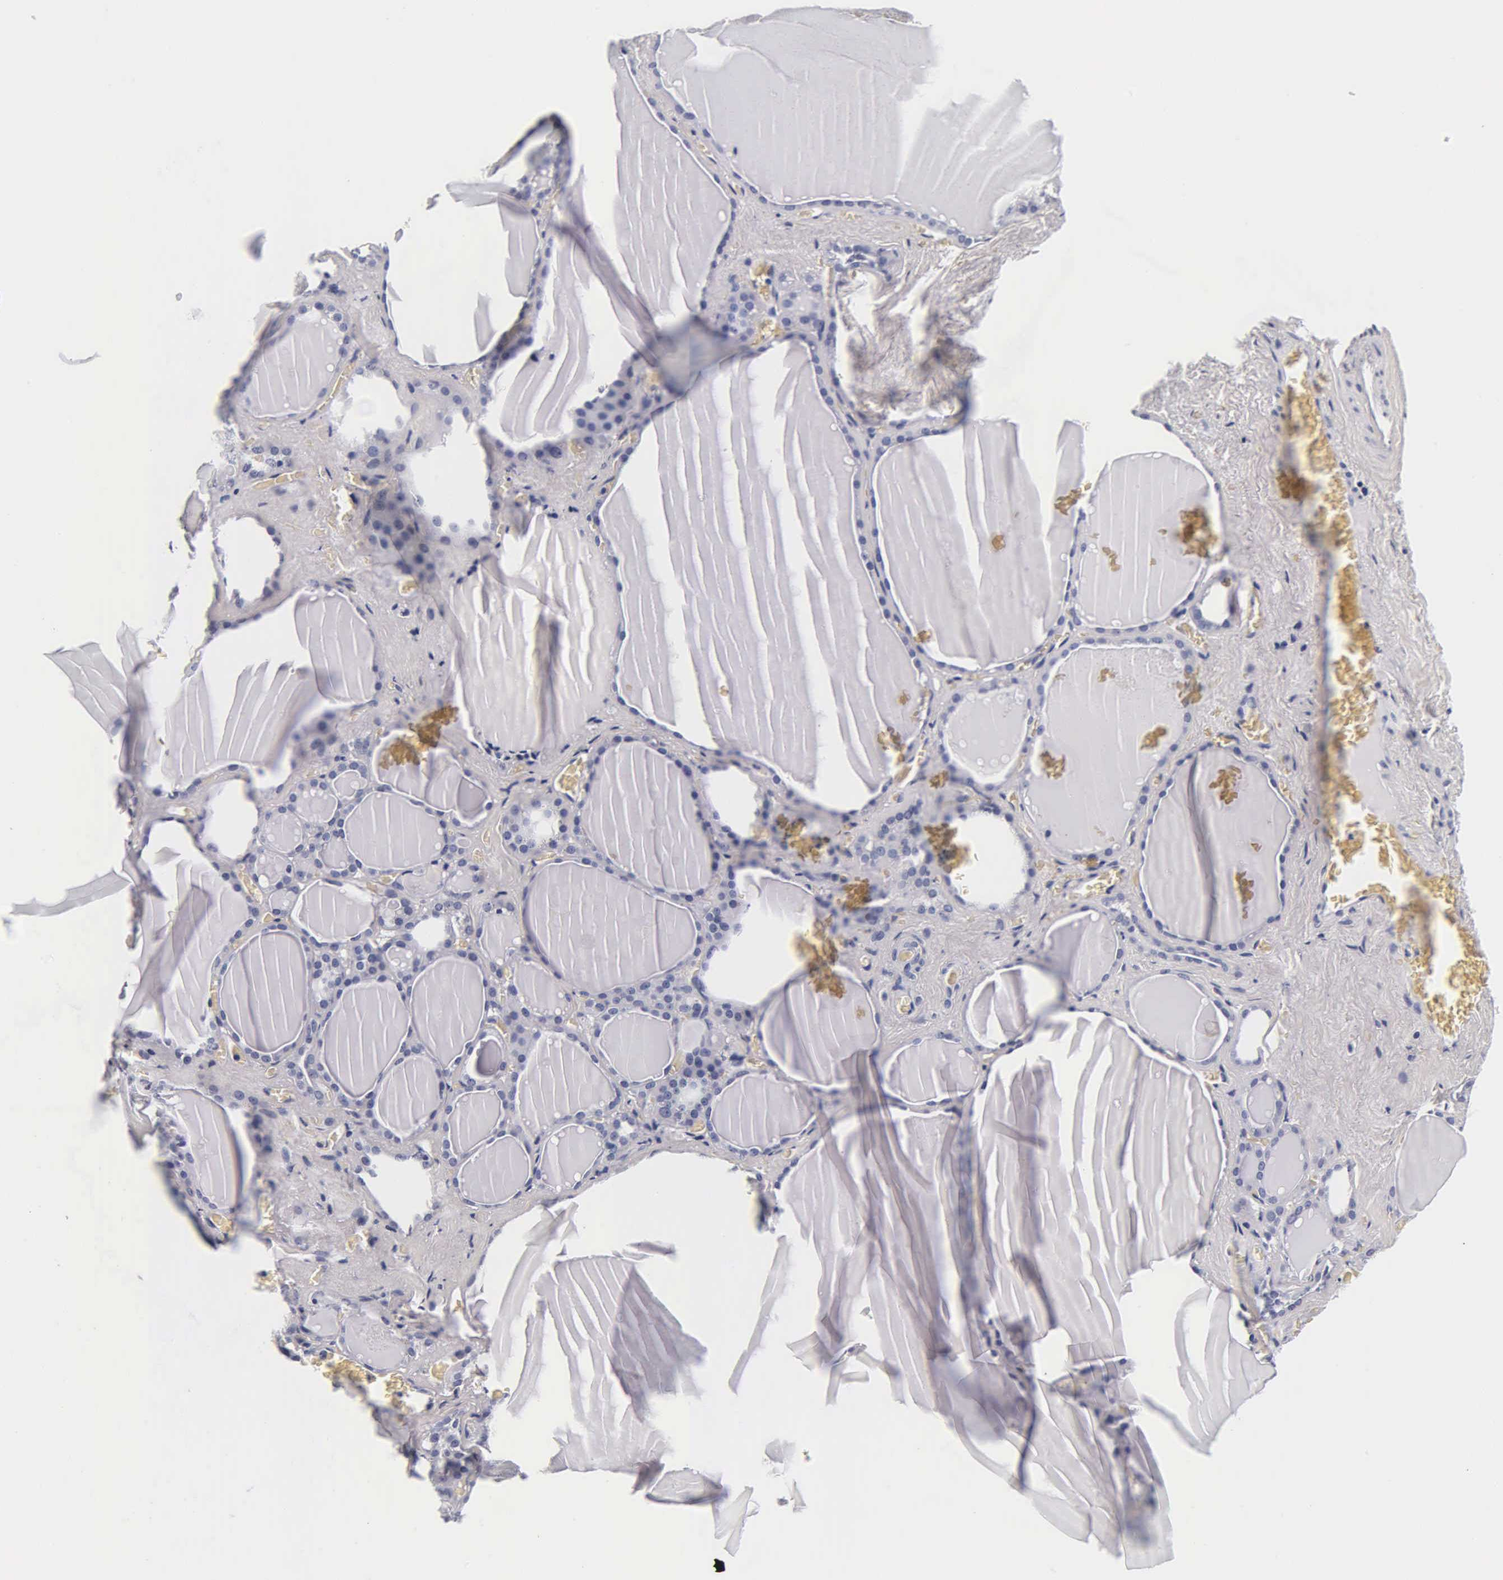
{"staining": {"intensity": "negative", "quantity": "none", "location": "none"}, "tissue": "thyroid gland", "cell_type": "Glandular cells", "image_type": "normal", "snomed": [{"axis": "morphology", "description": "Normal tissue, NOS"}, {"axis": "topography", "description": "Thyroid gland"}], "caption": "This is a photomicrograph of immunohistochemistry (IHC) staining of benign thyroid gland, which shows no positivity in glandular cells. Brightfield microscopy of IHC stained with DAB (3,3'-diaminobenzidine) (brown) and hematoxylin (blue), captured at high magnification.", "gene": "ACP3", "patient": {"sex": "male", "age": 76}}